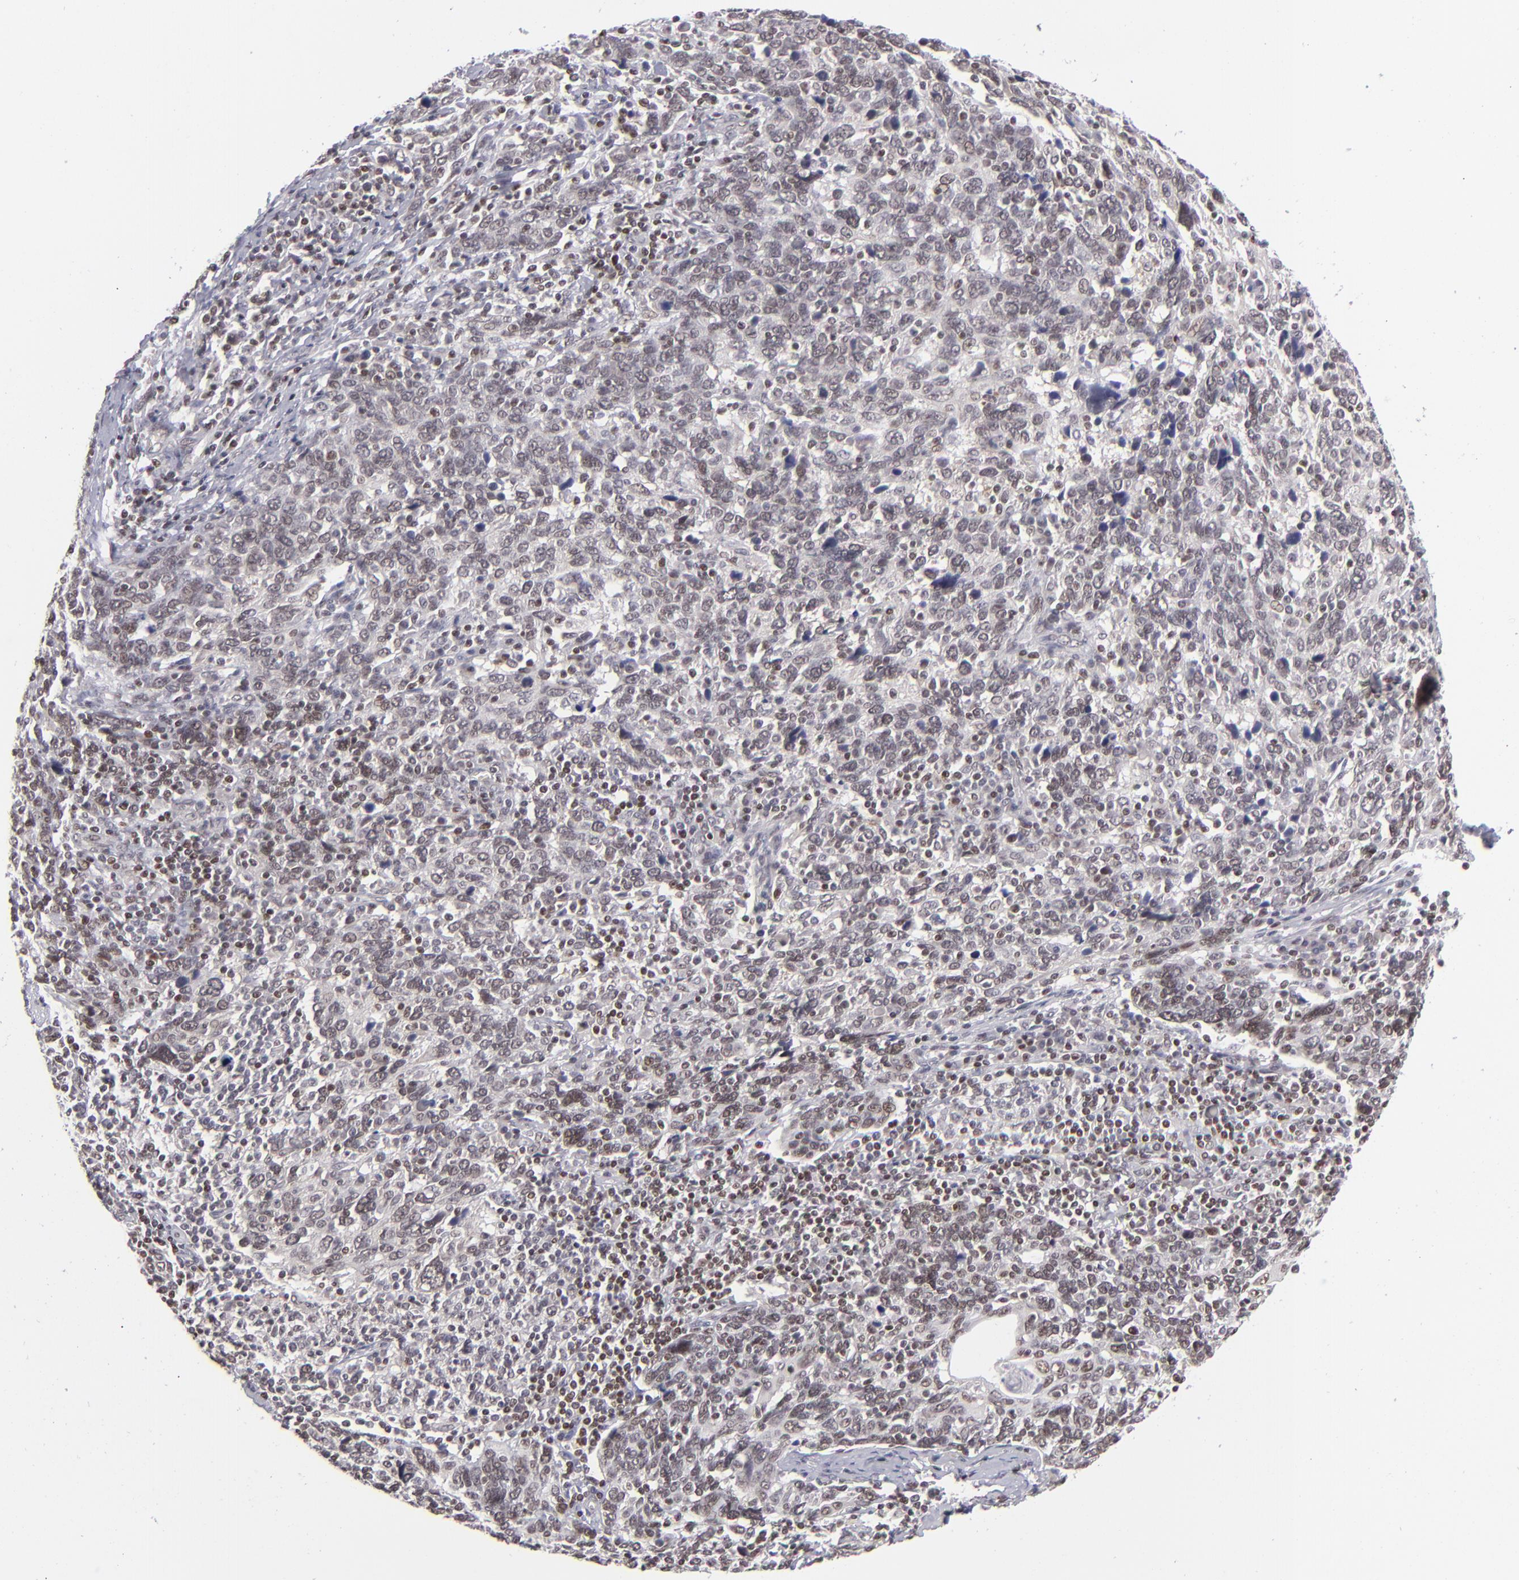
{"staining": {"intensity": "moderate", "quantity": "25%-75%", "location": "nuclear"}, "tissue": "cervical cancer", "cell_type": "Tumor cells", "image_type": "cancer", "snomed": [{"axis": "morphology", "description": "Squamous cell carcinoma, NOS"}, {"axis": "topography", "description": "Cervix"}], "caption": "Protein expression analysis of human cervical cancer reveals moderate nuclear positivity in approximately 25%-75% of tumor cells. (Brightfield microscopy of DAB IHC at high magnification).", "gene": "MLLT3", "patient": {"sex": "female", "age": 41}}